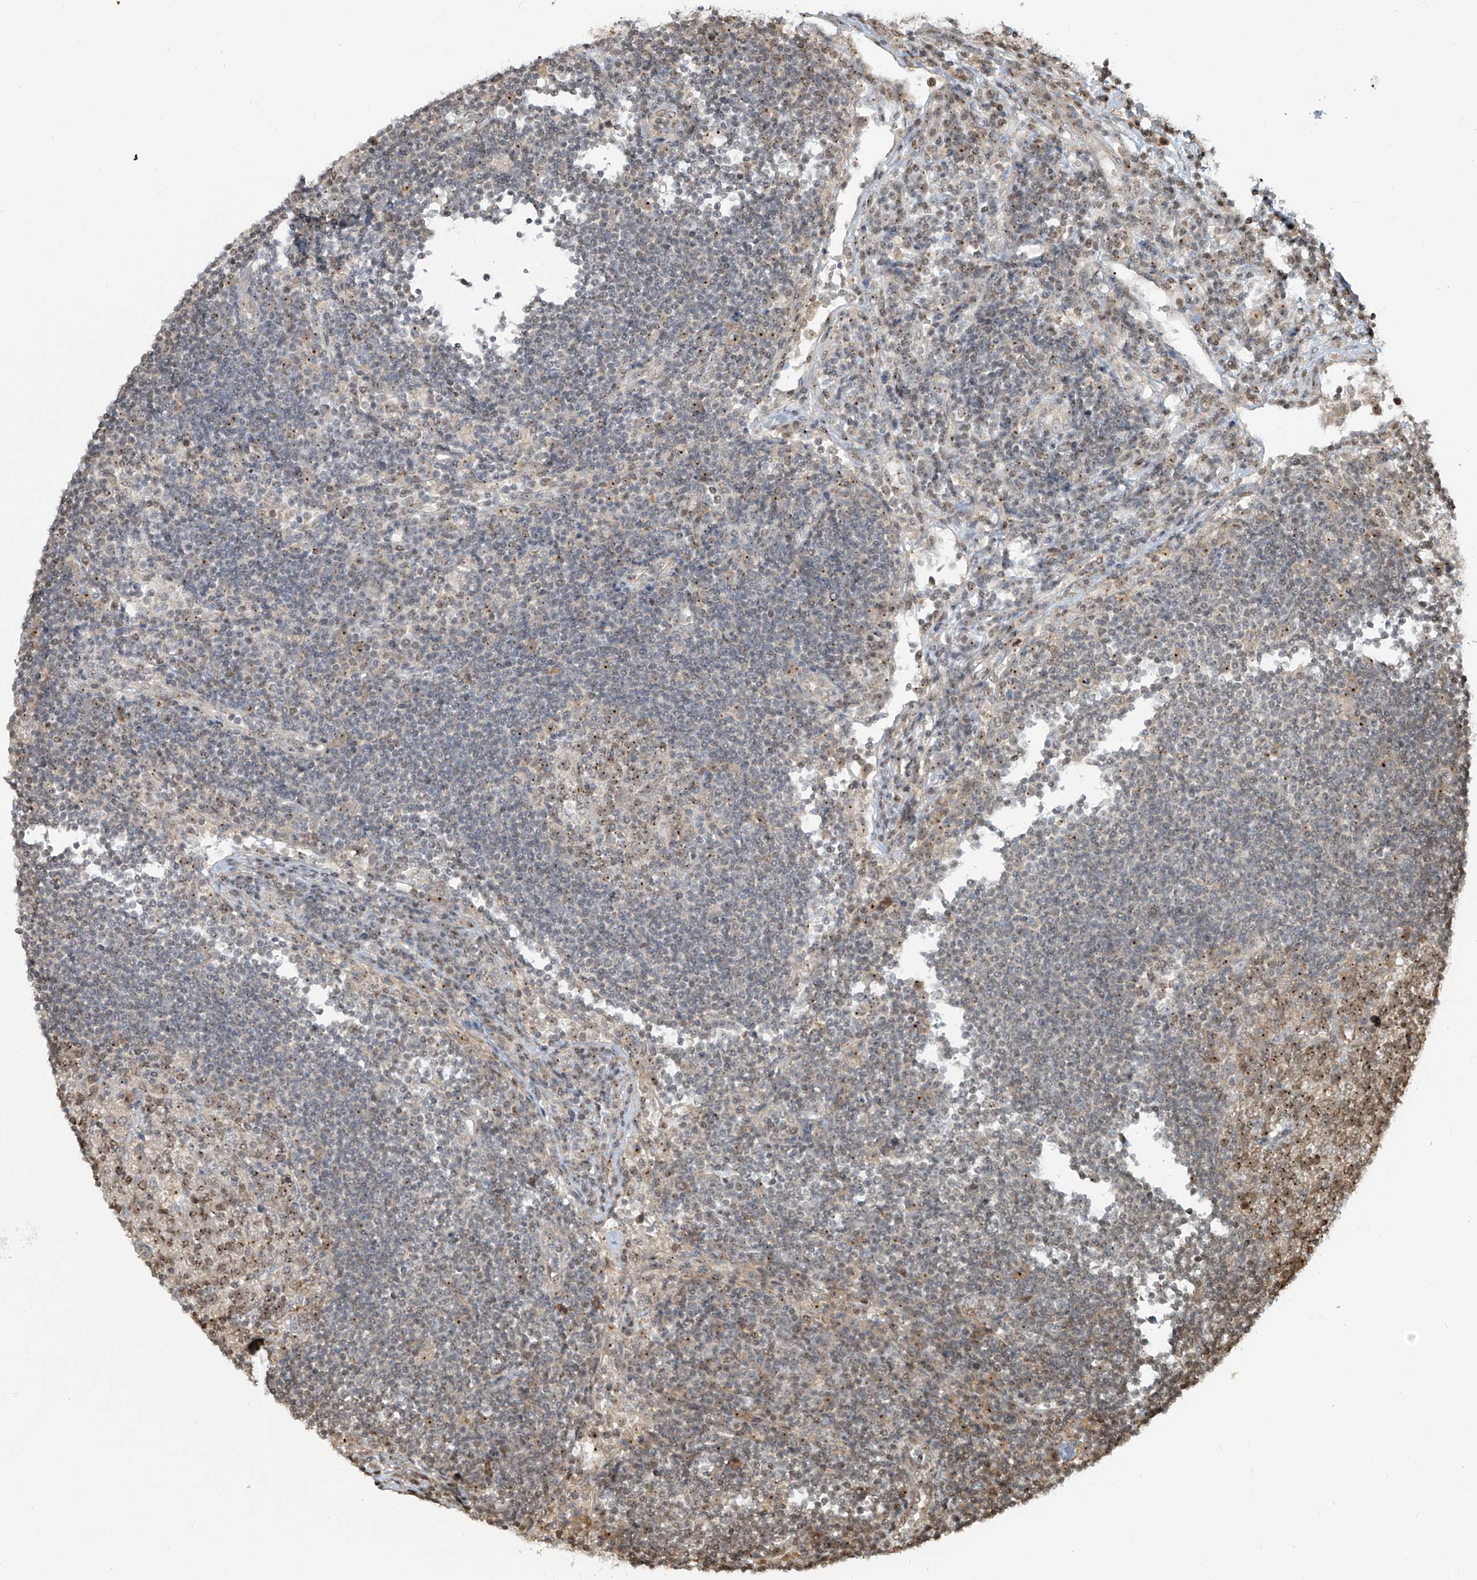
{"staining": {"intensity": "moderate", "quantity": ">75%", "location": "nuclear"}, "tissue": "lymph node", "cell_type": "Germinal center cells", "image_type": "normal", "snomed": [{"axis": "morphology", "description": "Normal tissue, NOS"}, {"axis": "topography", "description": "Lymph node"}], "caption": "A photomicrograph of human lymph node stained for a protein shows moderate nuclear brown staining in germinal center cells.", "gene": "VMP1", "patient": {"sex": "female", "age": 53}}